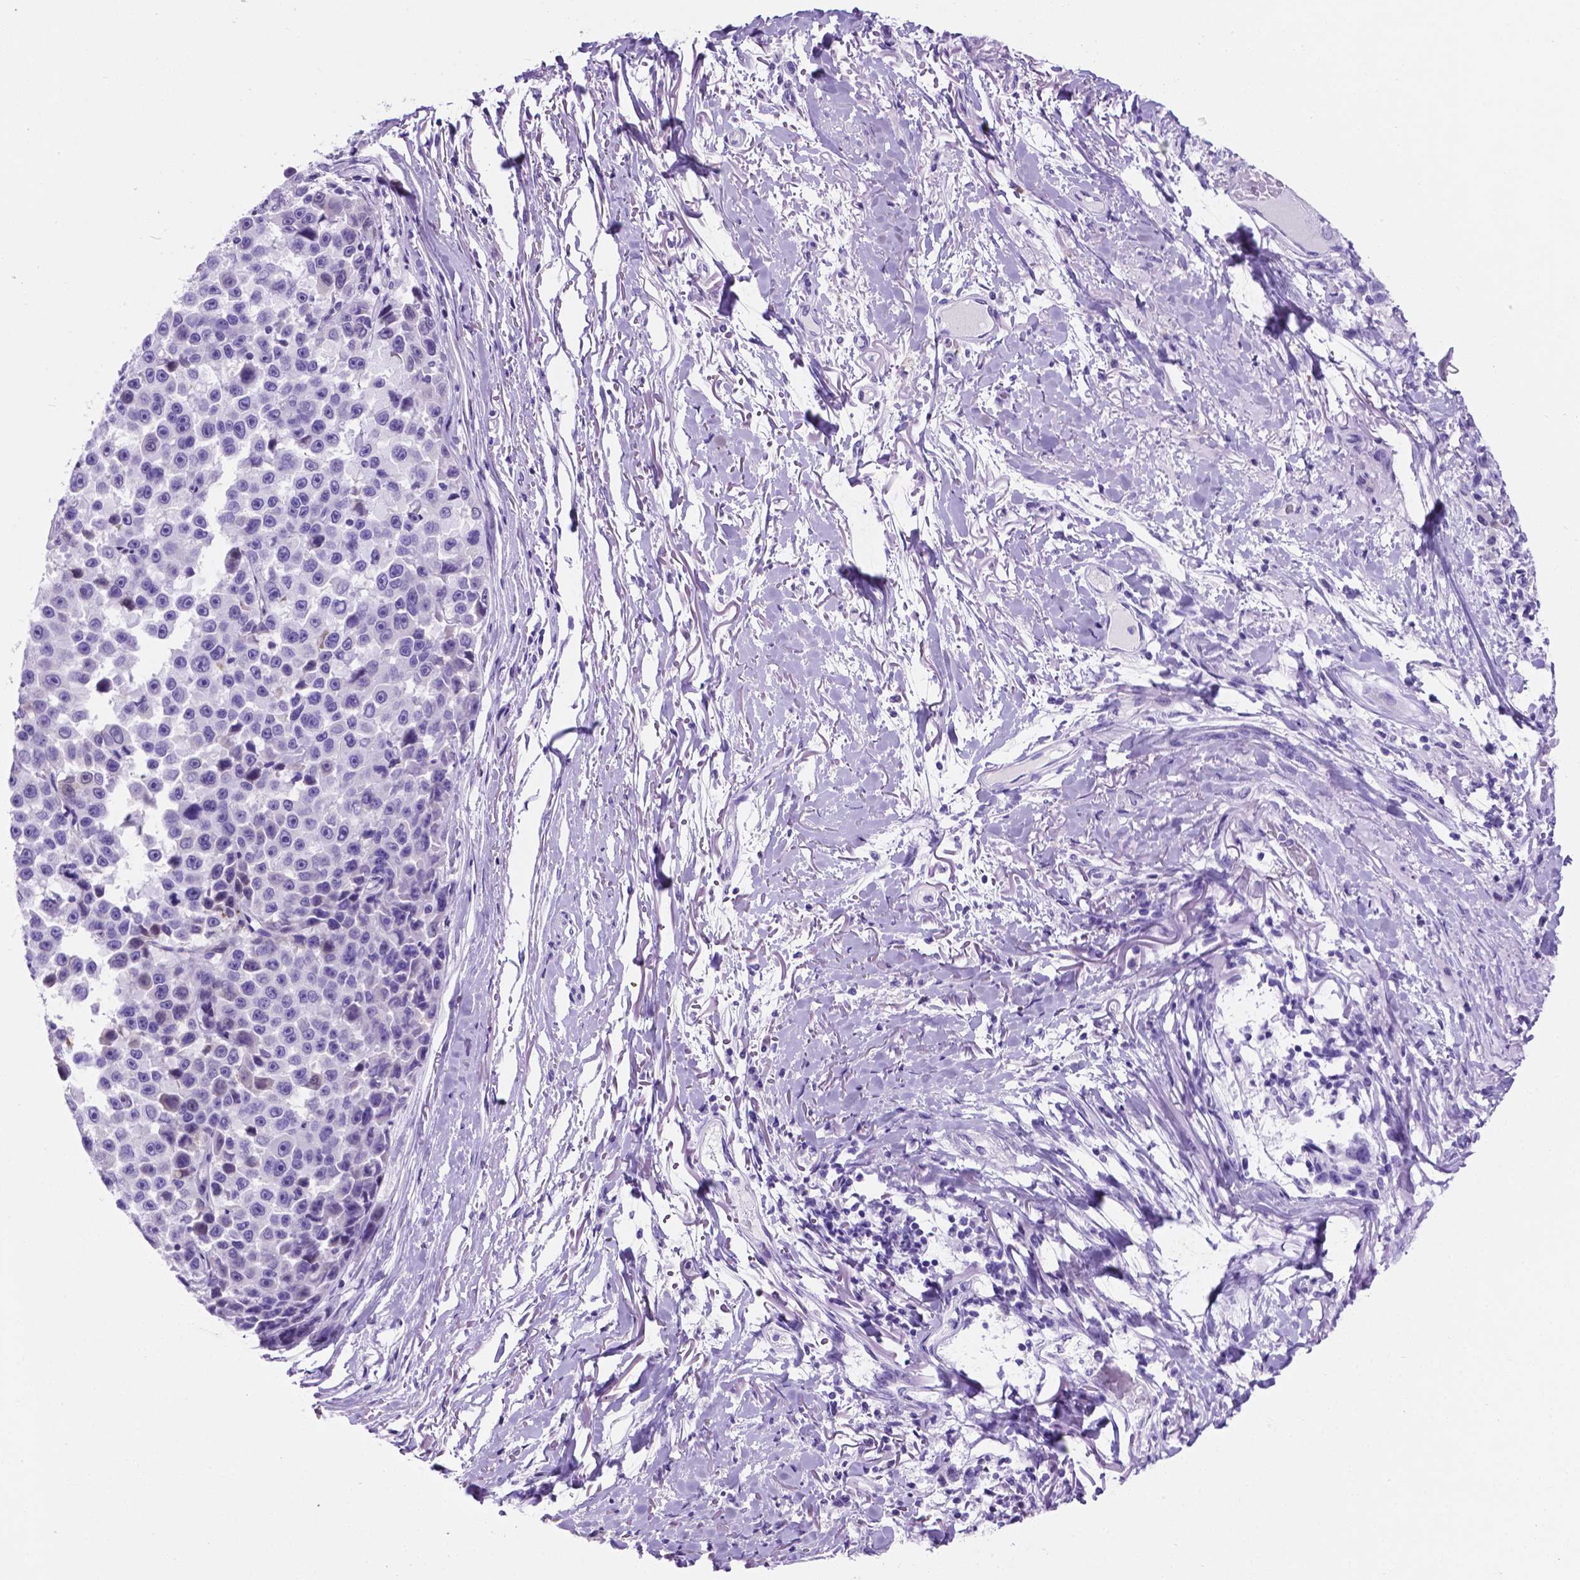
{"staining": {"intensity": "weak", "quantity": "<25%", "location": "nuclear"}, "tissue": "melanoma", "cell_type": "Tumor cells", "image_type": "cancer", "snomed": [{"axis": "morphology", "description": "Malignant melanoma, NOS"}, {"axis": "topography", "description": "Skin"}], "caption": "Tumor cells show no significant staining in melanoma.", "gene": "C17orf107", "patient": {"sex": "female", "age": 66}}